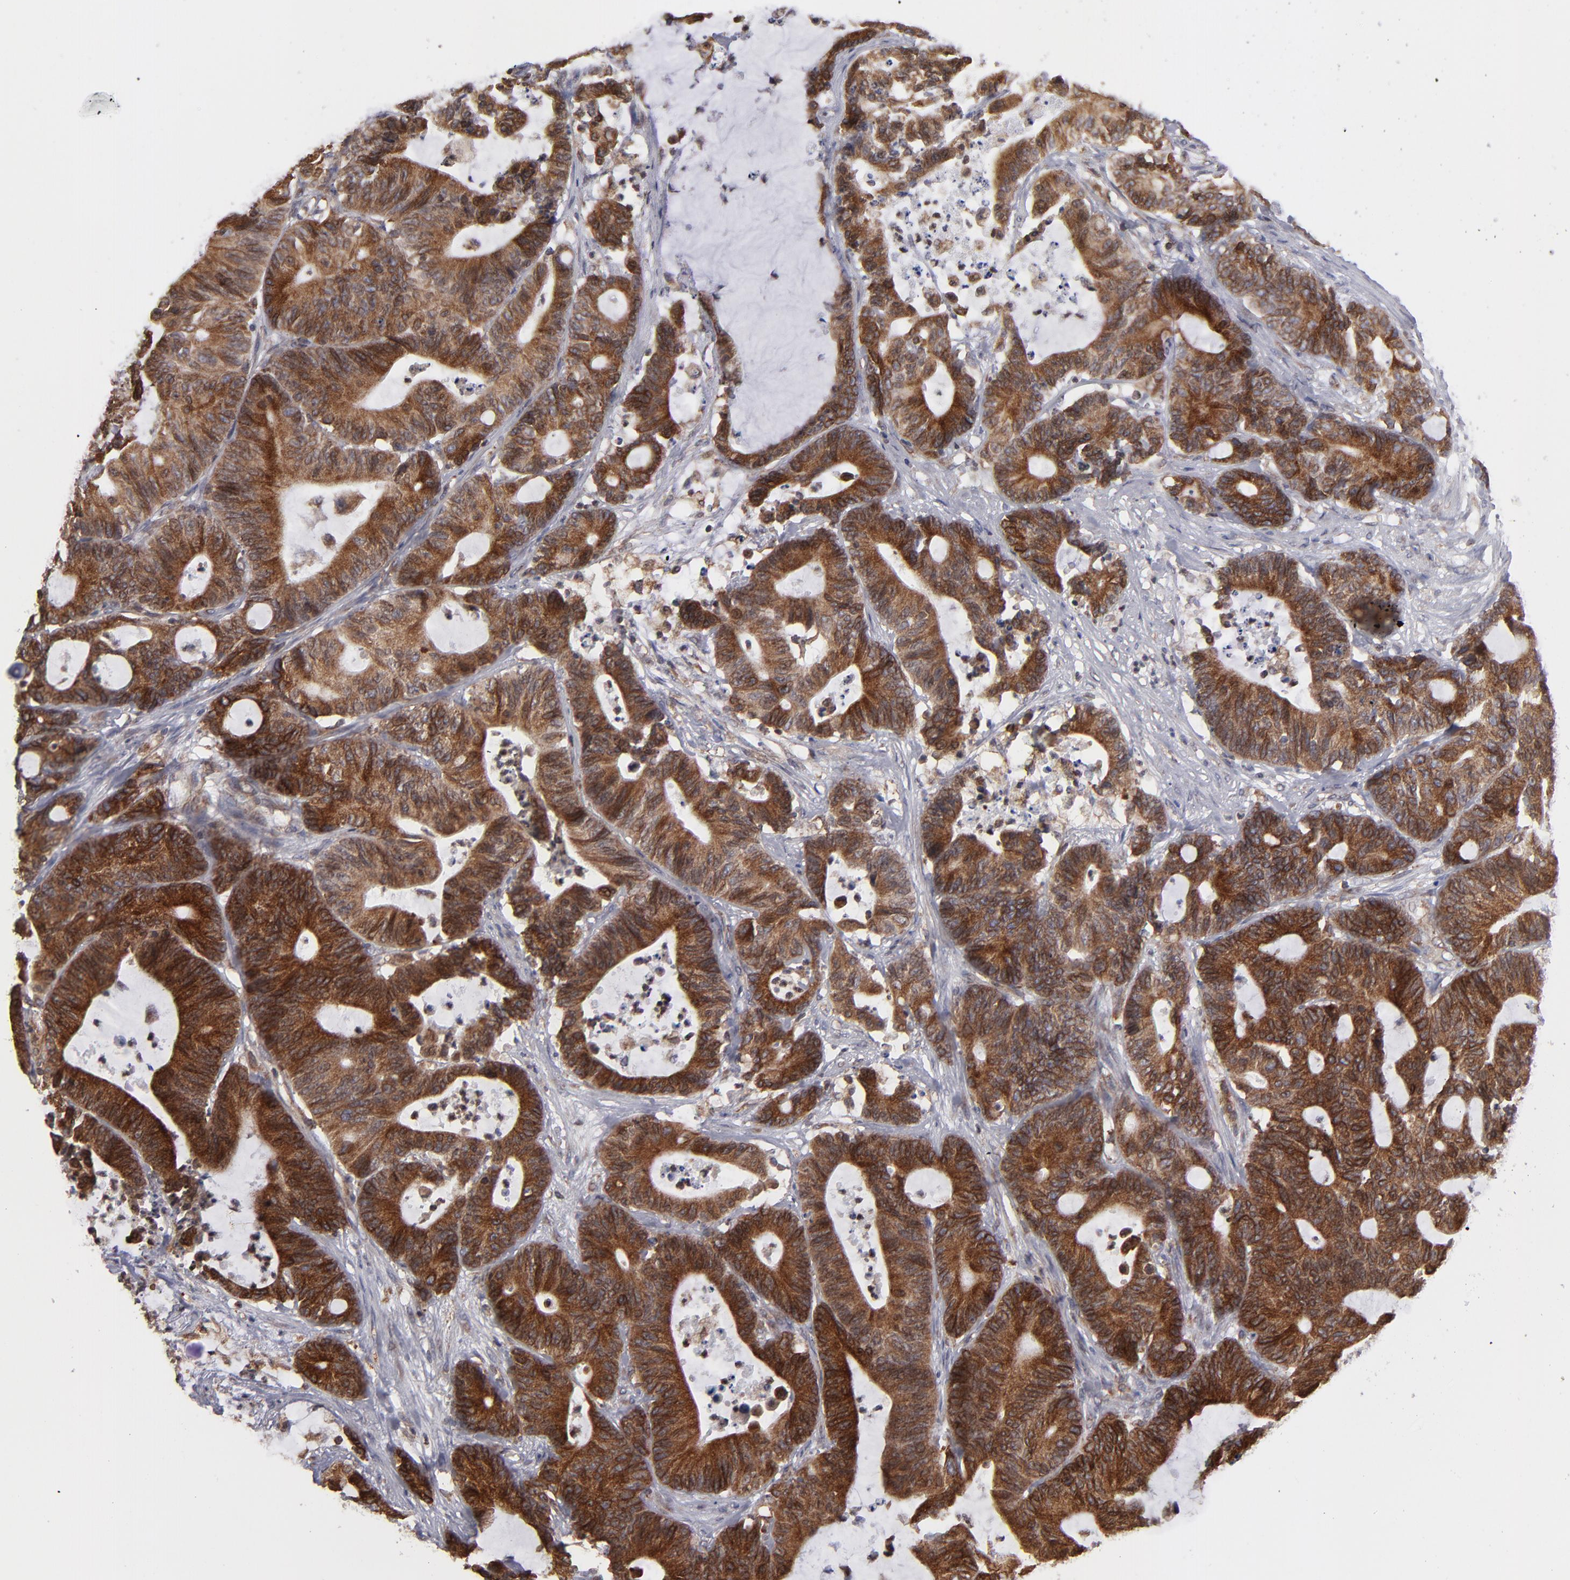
{"staining": {"intensity": "strong", "quantity": ">75%", "location": "cytoplasmic/membranous"}, "tissue": "colorectal cancer", "cell_type": "Tumor cells", "image_type": "cancer", "snomed": [{"axis": "morphology", "description": "Adenocarcinoma, NOS"}, {"axis": "topography", "description": "Colon"}], "caption": "Protein expression analysis of human colorectal cancer reveals strong cytoplasmic/membranous staining in about >75% of tumor cells. The protein is shown in brown color, while the nuclei are stained blue.", "gene": "TMX1", "patient": {"sex": "female", "age": 84}}